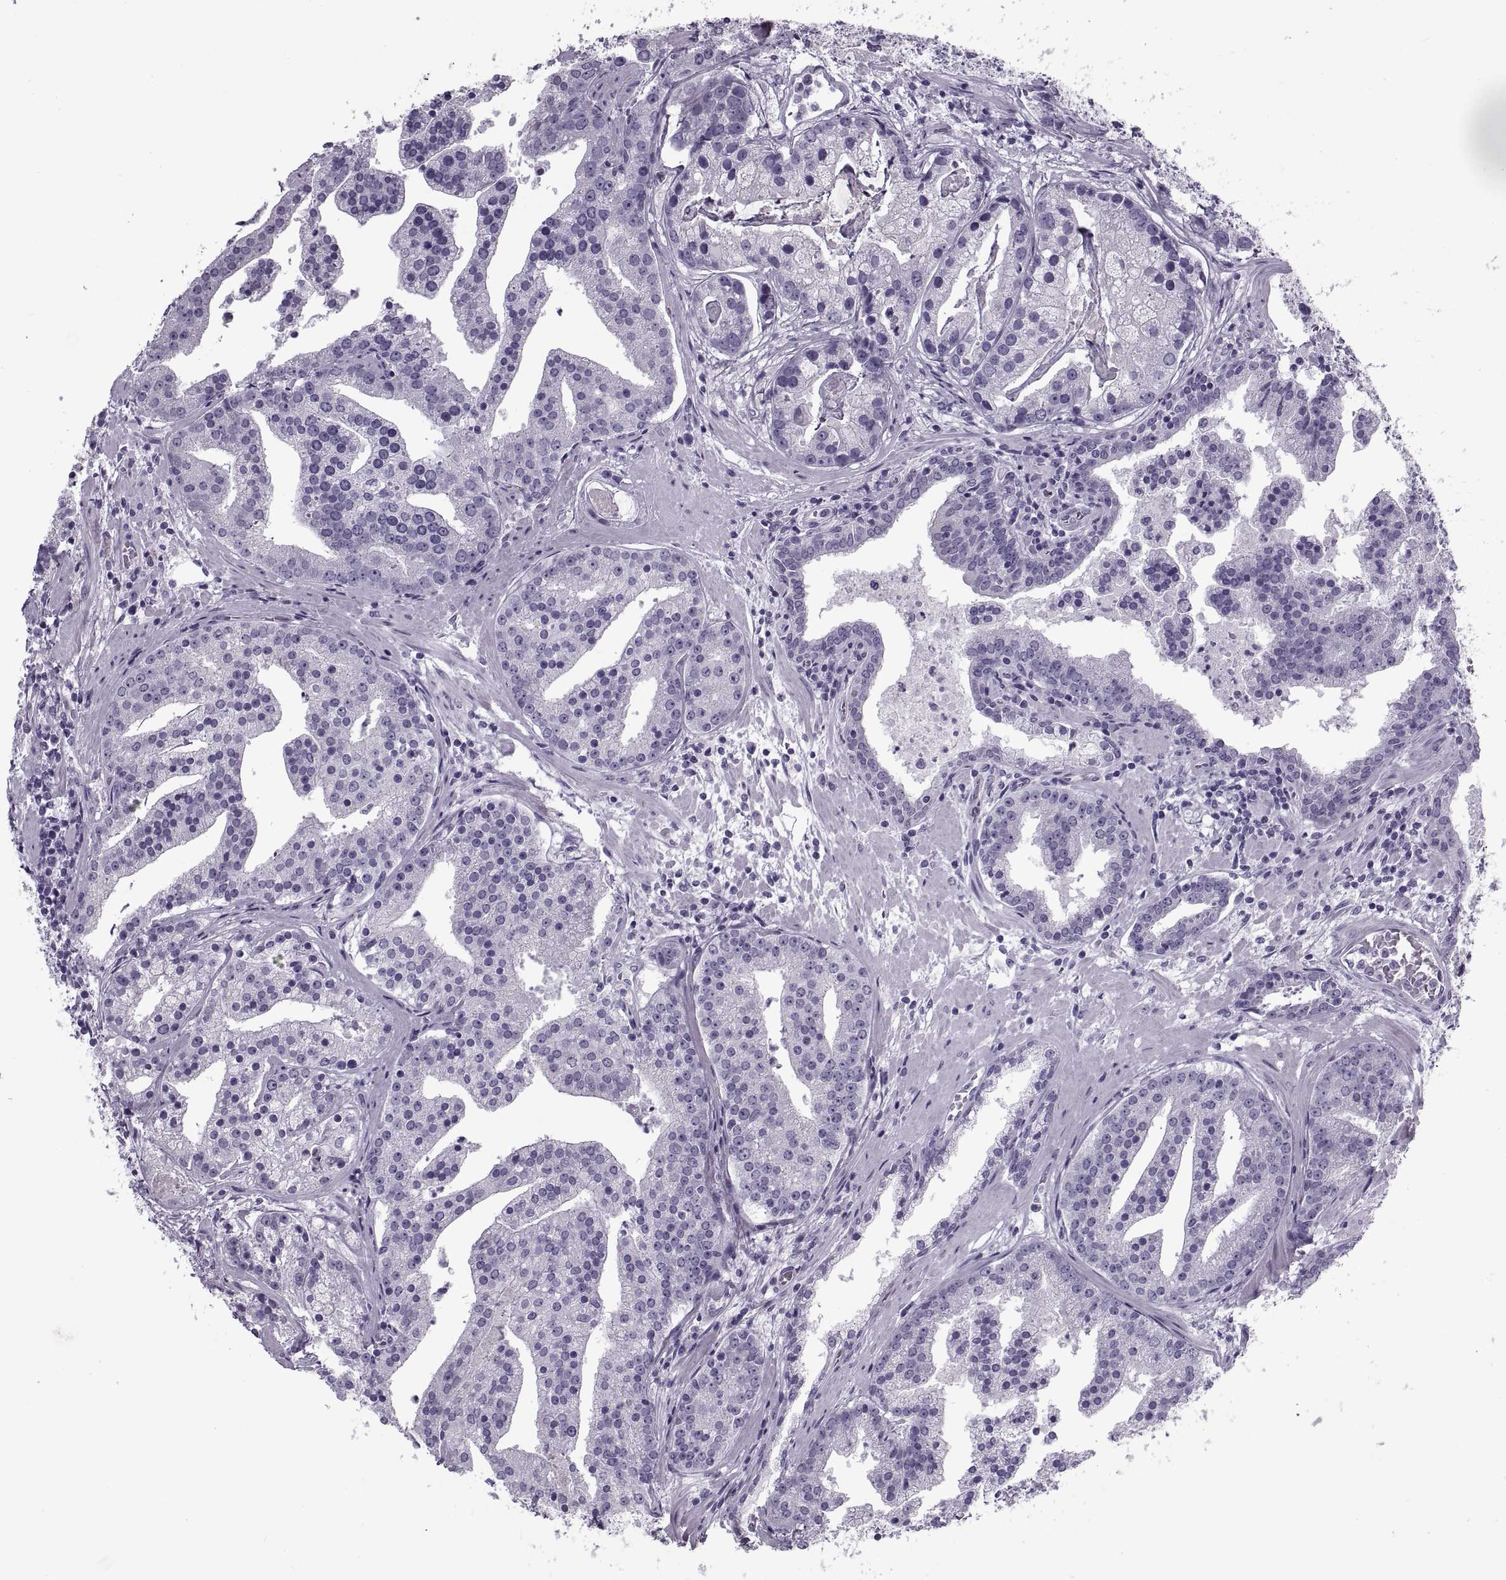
{"staining": {"intensity": "negative", "quantity": "none", "location": "none"}, "tissue": "prostate cancer", "cell_type": "Tumor cells", "image_type": "cancer", "snomed": [{"axis": "morphology", "description": "Adenocarcinoma, NOS"}, {"axis": "topography", "description": "Prostate and seminal vesicle, NOS"}, {"axis": "topography", "description": "Prostate"}], "caption": "DAB (3,3'-diaminobenzidine) immunohistochemical staining of prostate cancer demonstrates no significant staining in tumor cells.", "gene": "RLBP1", "patient": {"sex": "male", "age": 44}}